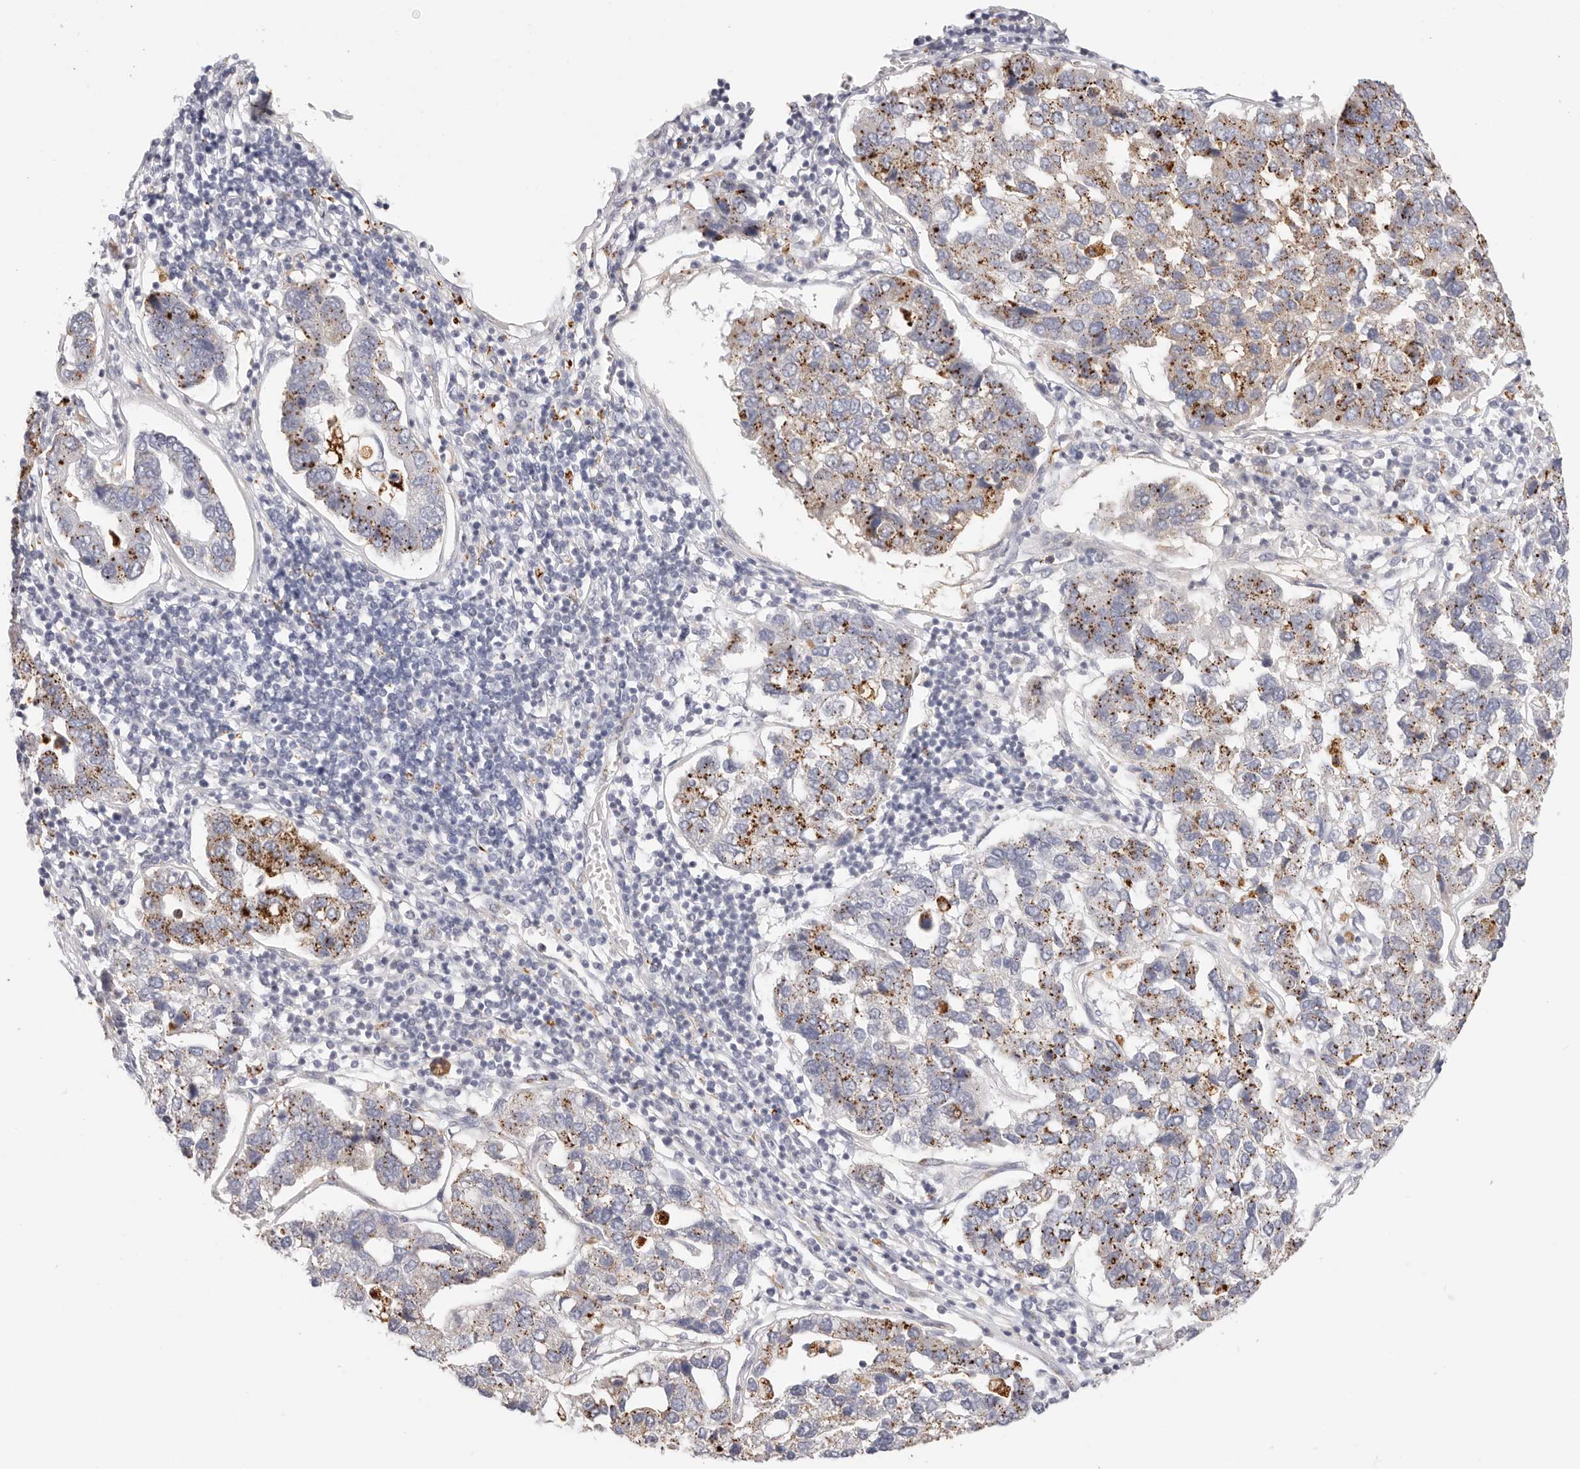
{"staining": {"intensity": "moderate", "quantity": "25%-75%", "location": "cytoplasmic/membranous"}, "tissue": "pancreatic cancer", "cell_type": "Tumor cells", "image_type": "cancer", "snomed": [{"axis": "morphology", "description": "Adenocarcinoma, NOS"}, {"axis": "topography", "description": "Pancreas"}], "caption": "Moderate cytoplasmic/membranous protein staining is identified in approximately 25%-75% of tumor cells in pancreatic cancer (adenocarcinoma).", "gene": "STKLD1", "patient": {"sex": "female", "age": 61}}